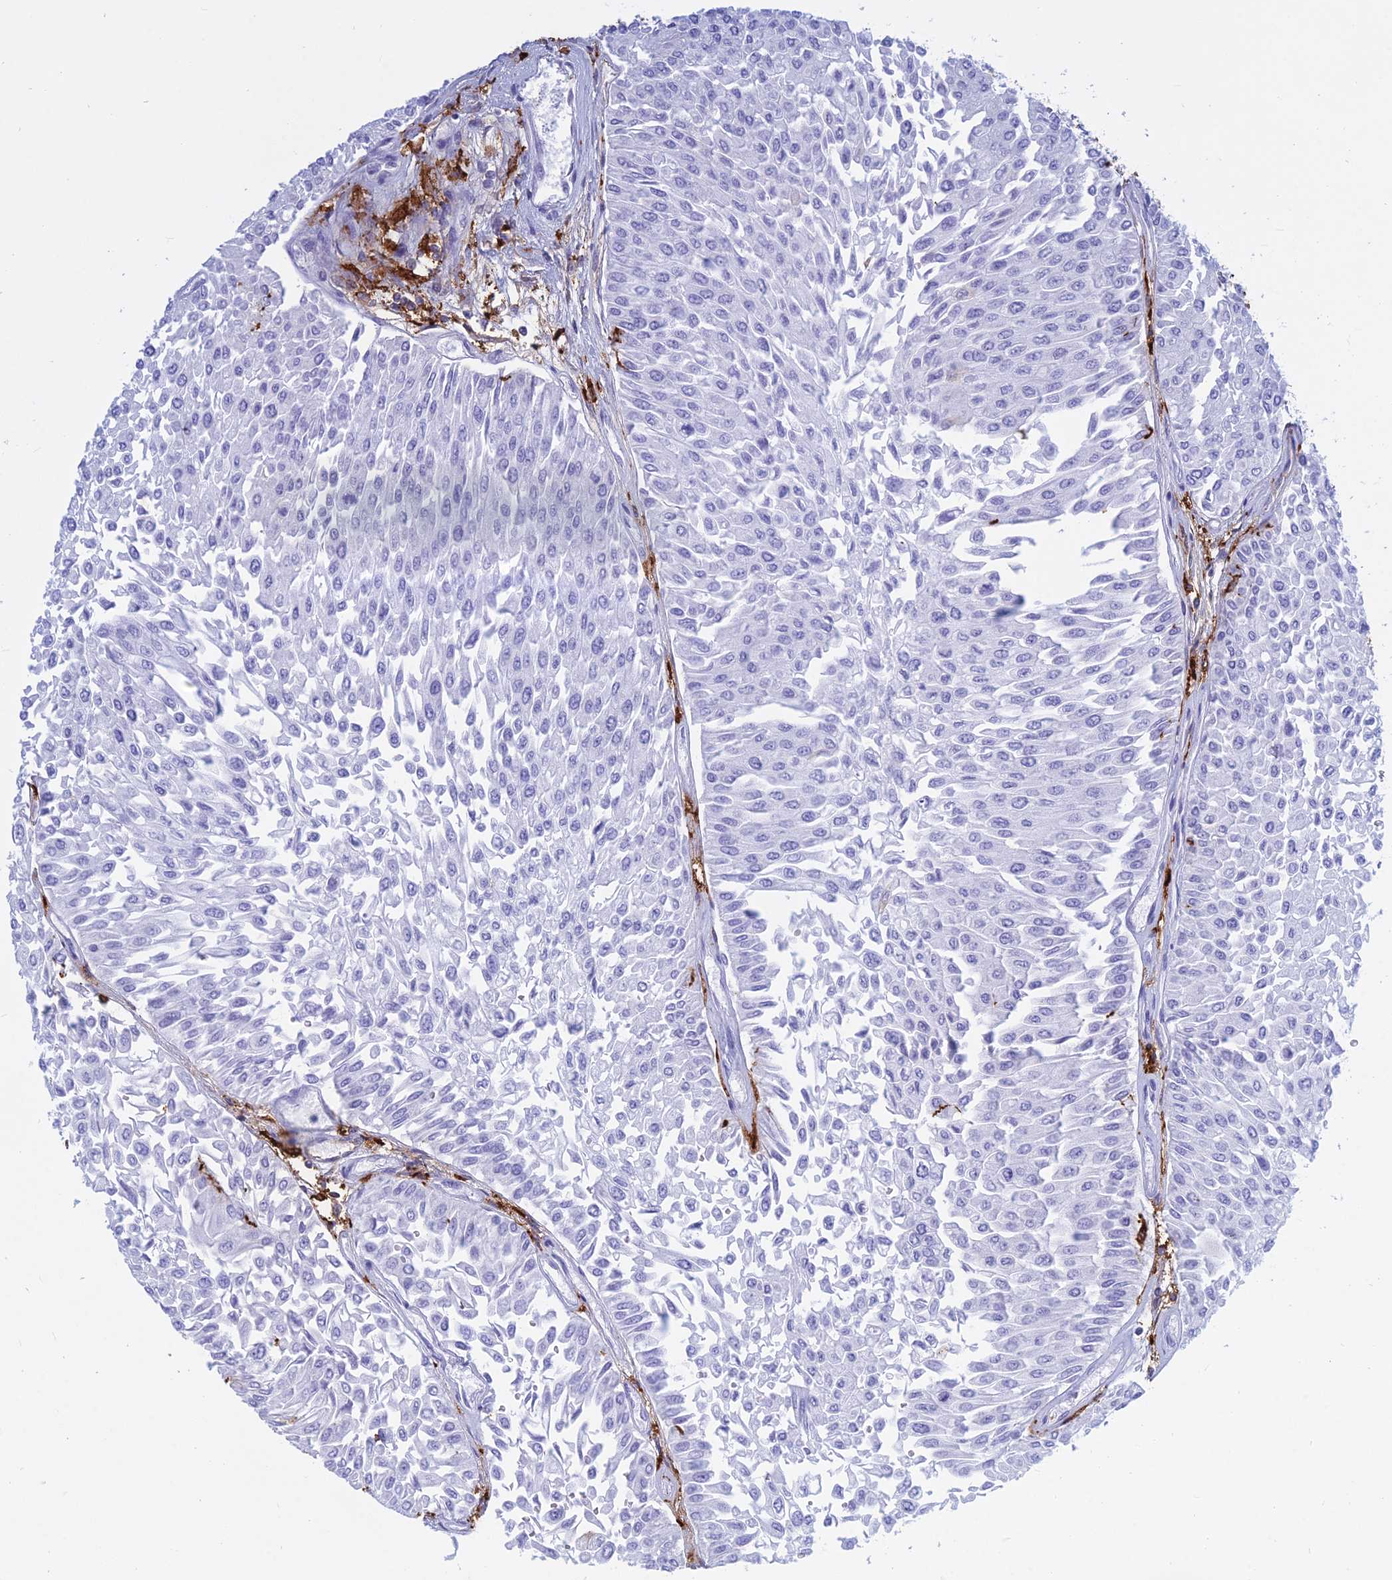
{"staining": {"intensity": "negative", "quantity": "none", "location": "none"}, "tissue": "urothelial cancer", "cell_type": "Tumor cells", "image_type": "cancer", "snomed": [{"axis": "morphology", "description": "Urothelial carcinoma, Low grade"}, {"axis": "topography", "description": "Urinary bladder"}], "caption": "Immunohistochemical staining of human urothelial carcinoma (low-grade) exhibits no significant expression in tumor cells.", "gene": "HLA-DRB1", "patient": {"sex": "male", "age": 67}}